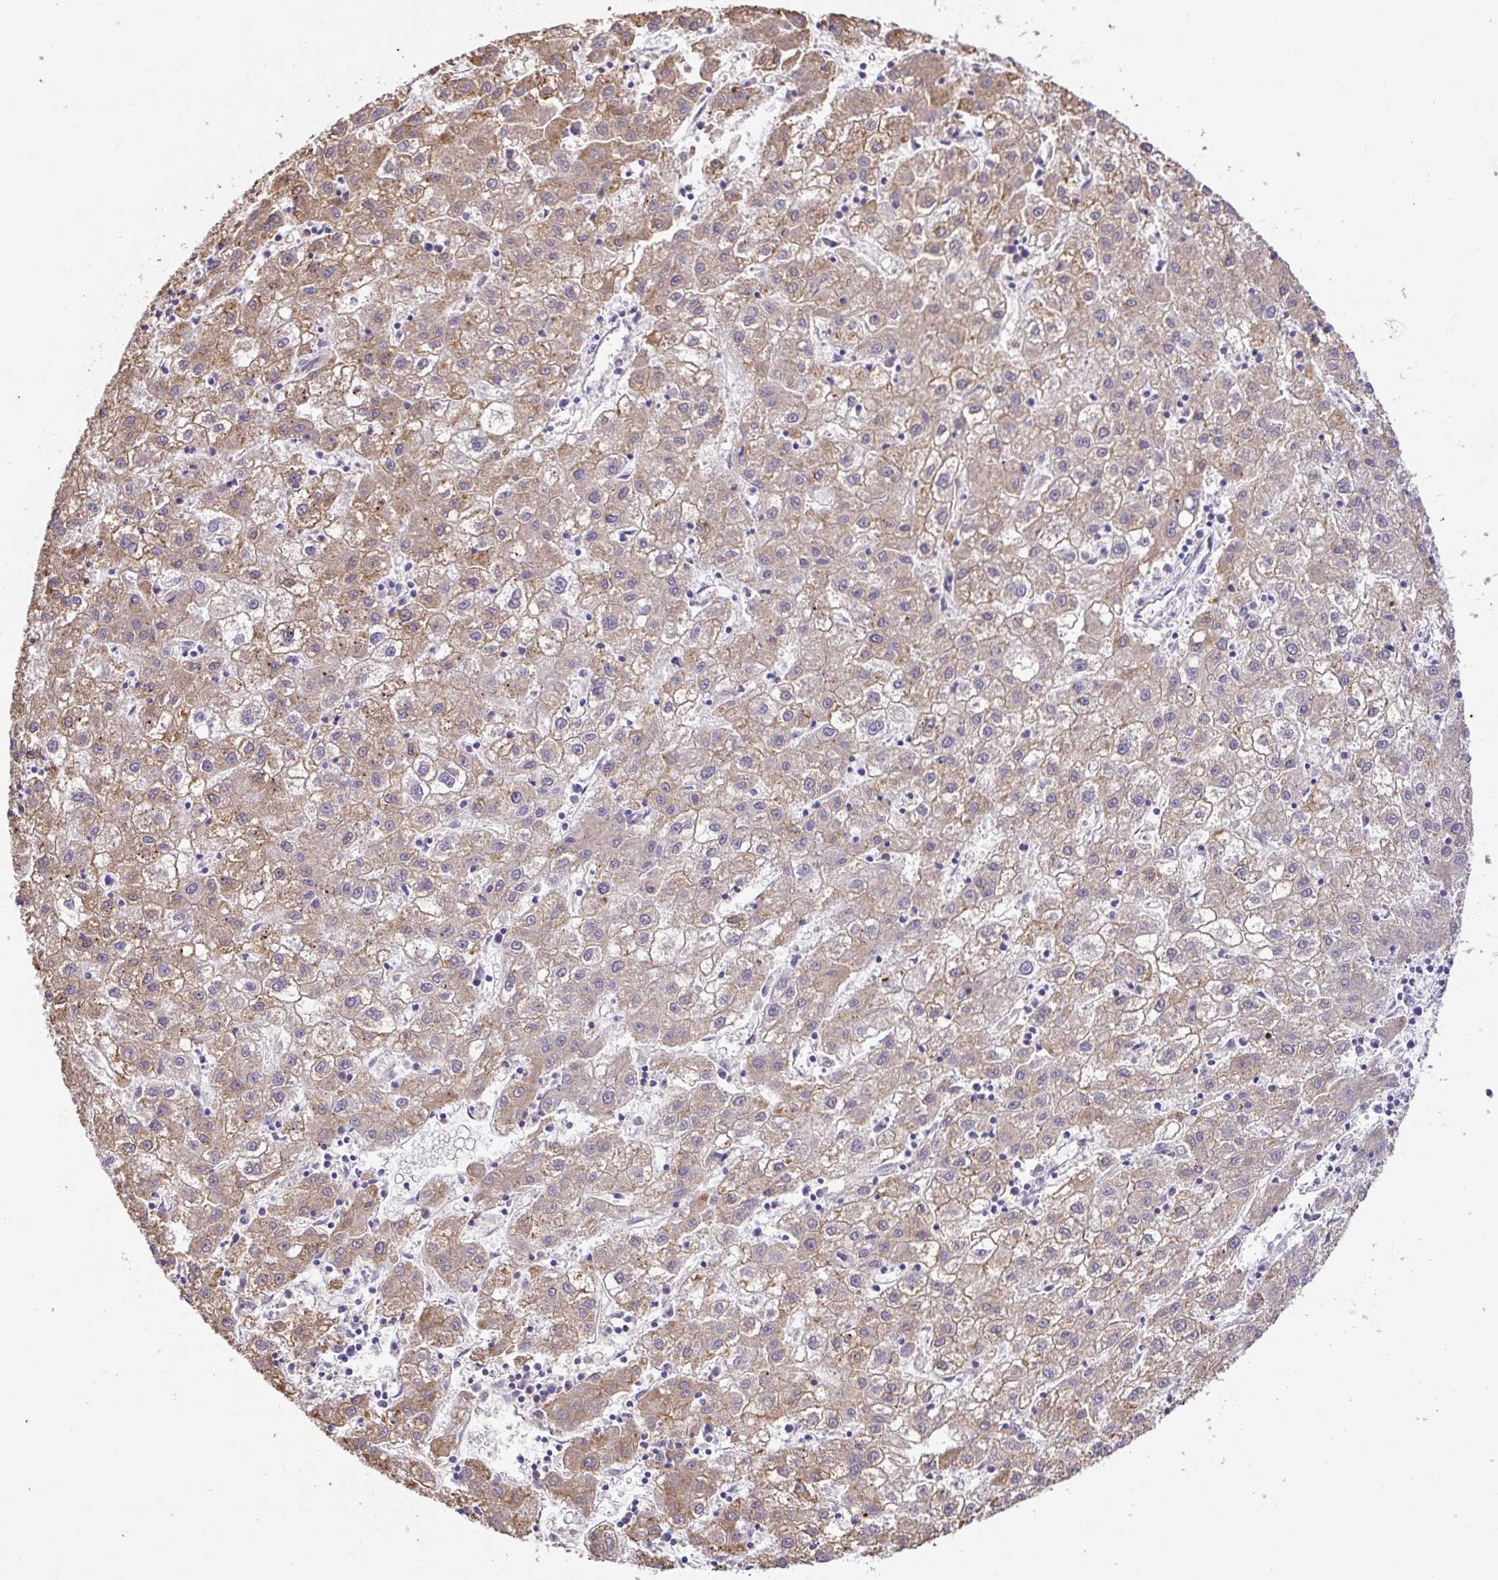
{"staining": {"intensity": "moderate", "quantity": ">75%", "location": "cytoplasmic/membranous"}, "tissue": "liver cancer", "cell_type": "Tumor cells", "image_type": "cancer", "snomed": [{"axis": "morphology", "description": "Carcinoma, Hepatocellular, NOS"}, {"axis": "topography", "description": "Liver"}], "caption": "Protein staining by immunohistochemistry demonstrates moderate cytoplasmic/membranous expression in about >75% of tumor cells in liver hepatocellular carcinoma. Ihc stains the protein in brown and the nuclei are stained blue.", "gene": "CDO1", "patient": {"sex": "male", "age": 72}}